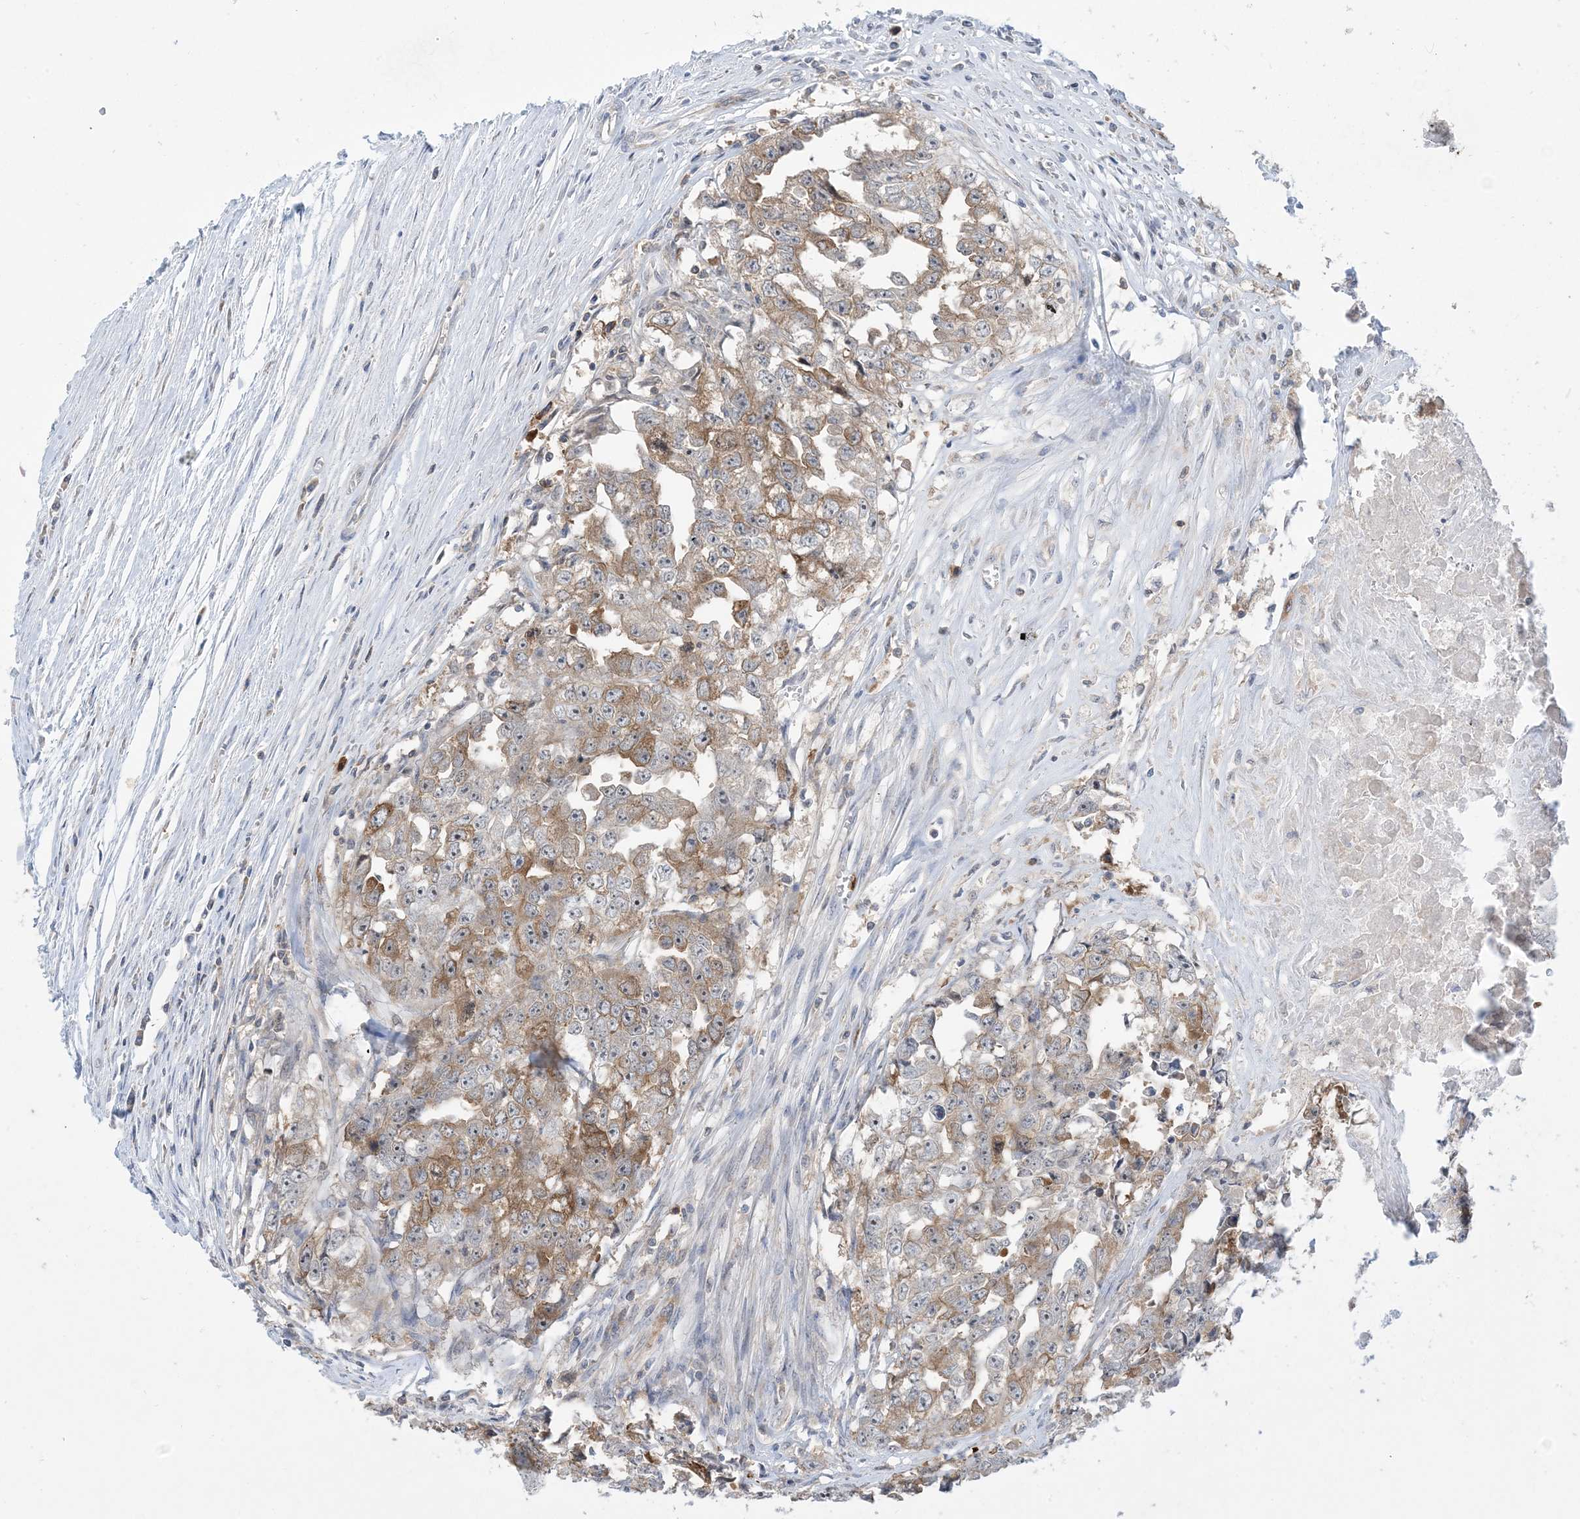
{"staining": {"intensity": "strong", "quantity": "<25%", "location": "cytoplasmic/membranous"}, "tissue": "testis cancer", "cell_type": "Tumor cells", "image_type": "cancer", "snomed": [{"axis": "morphology", "description": "Seminoma, NOS"}, {"axis": "morphology", "description": "Carcinoma, Embryonal, NOS"}, {"axis": "topography", "description": "Testis"}], "caption": "A medium amount of strong cytoplasmic/membranous staining is appreciated in approximately <25% of tumor cells in seminoma (testis) tissue. (DAB IHC, brown staining for protein, blue staining for nuclei).", "gene": "AOC1", "patient": {"sex": "male", "age": 43}}